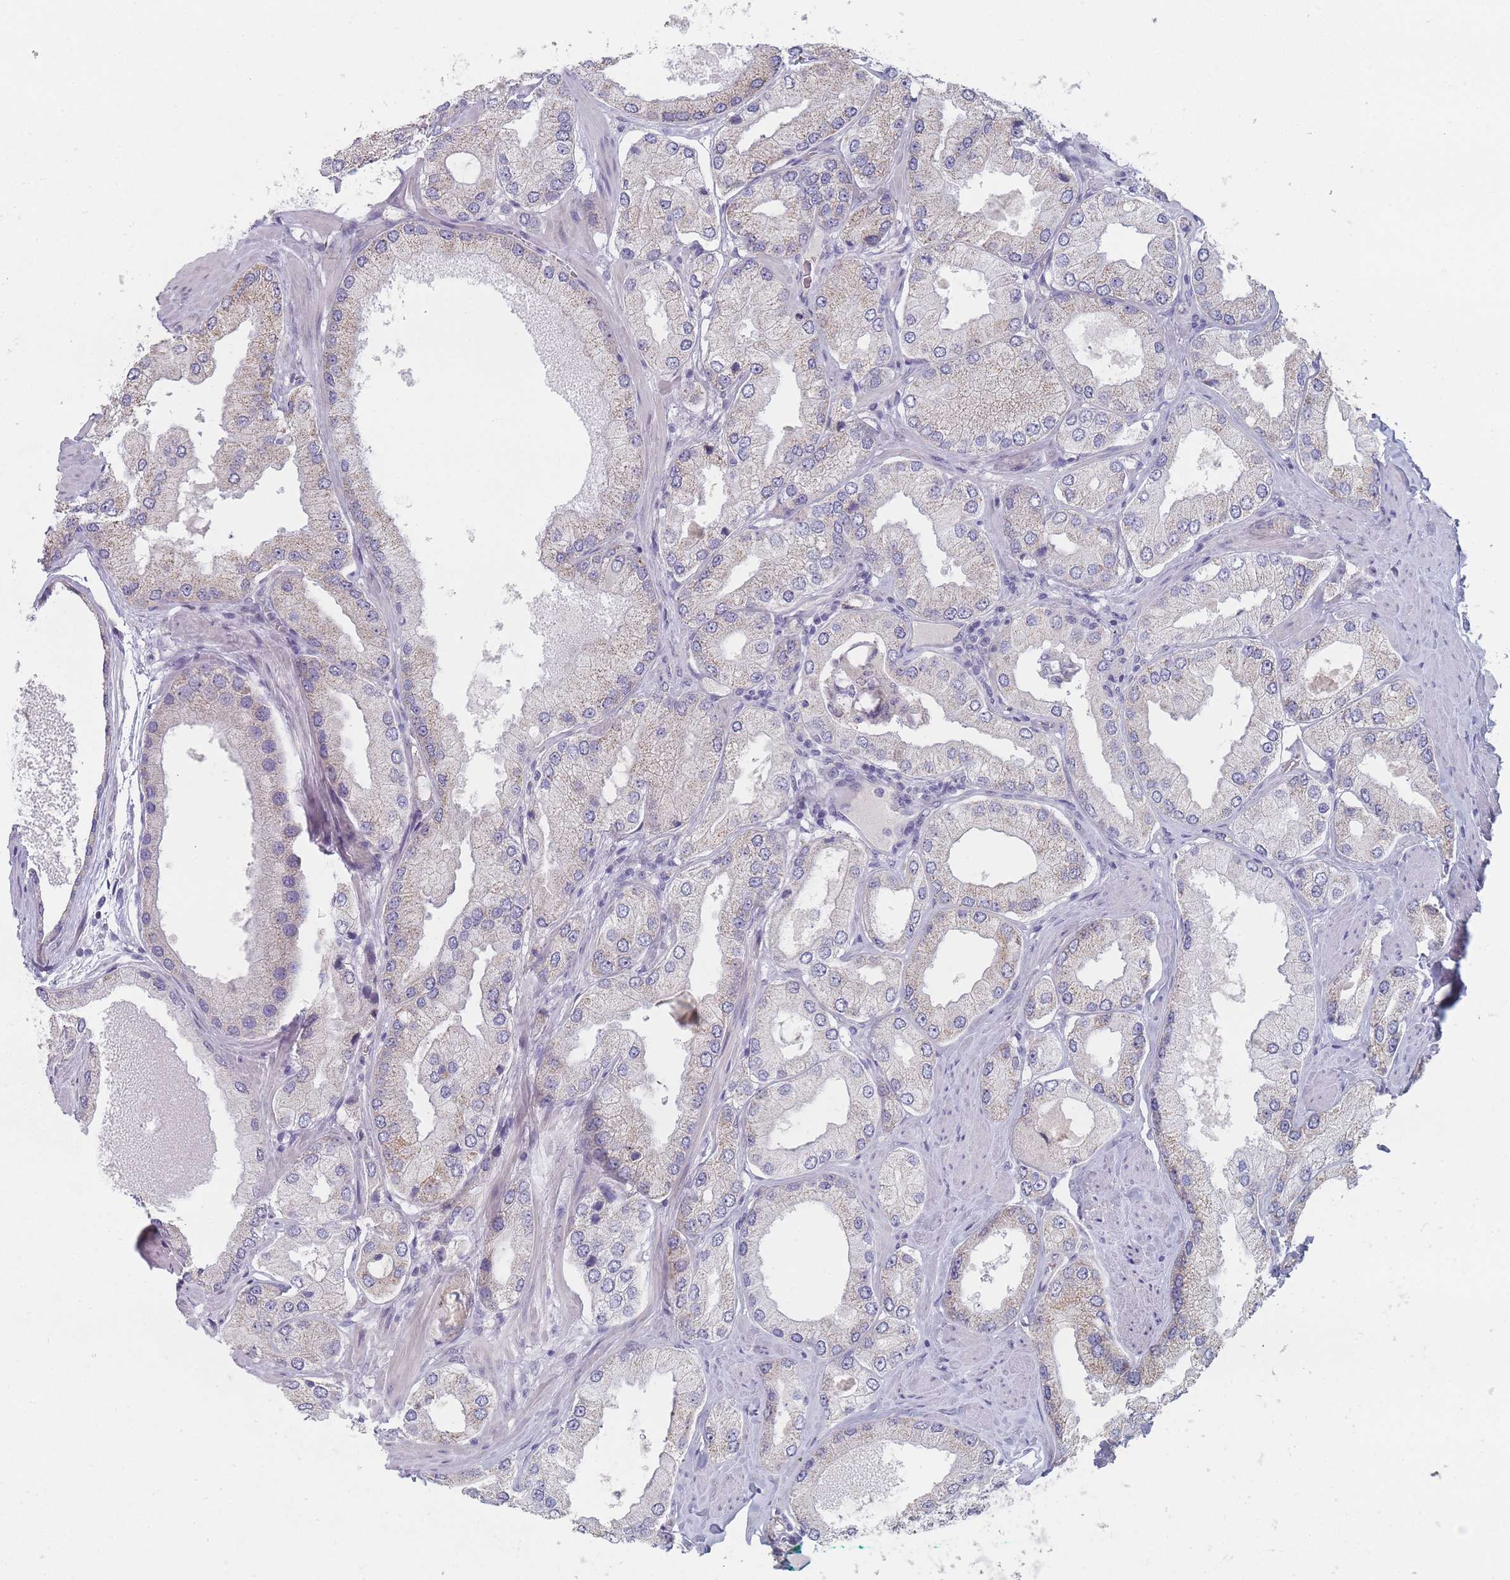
{"staining": {"intensity": "weak", "quantity": "<25%", "location": "cytoplasmic/membranous"}, "tissue": "prostate cancer", "cell_type": "Tumor cells", "image_type": "cancer", "snomed": [{"axis": "morphology", "description": "Adenocarcinoma, Low grade"}, {"axis": "topography", "description": "Prostate"}], "caption": "Tumor cells show no significant positivity in prostate cancer.", "gene": "RNF8", "patient": {"sex": "male", "age": 42}}